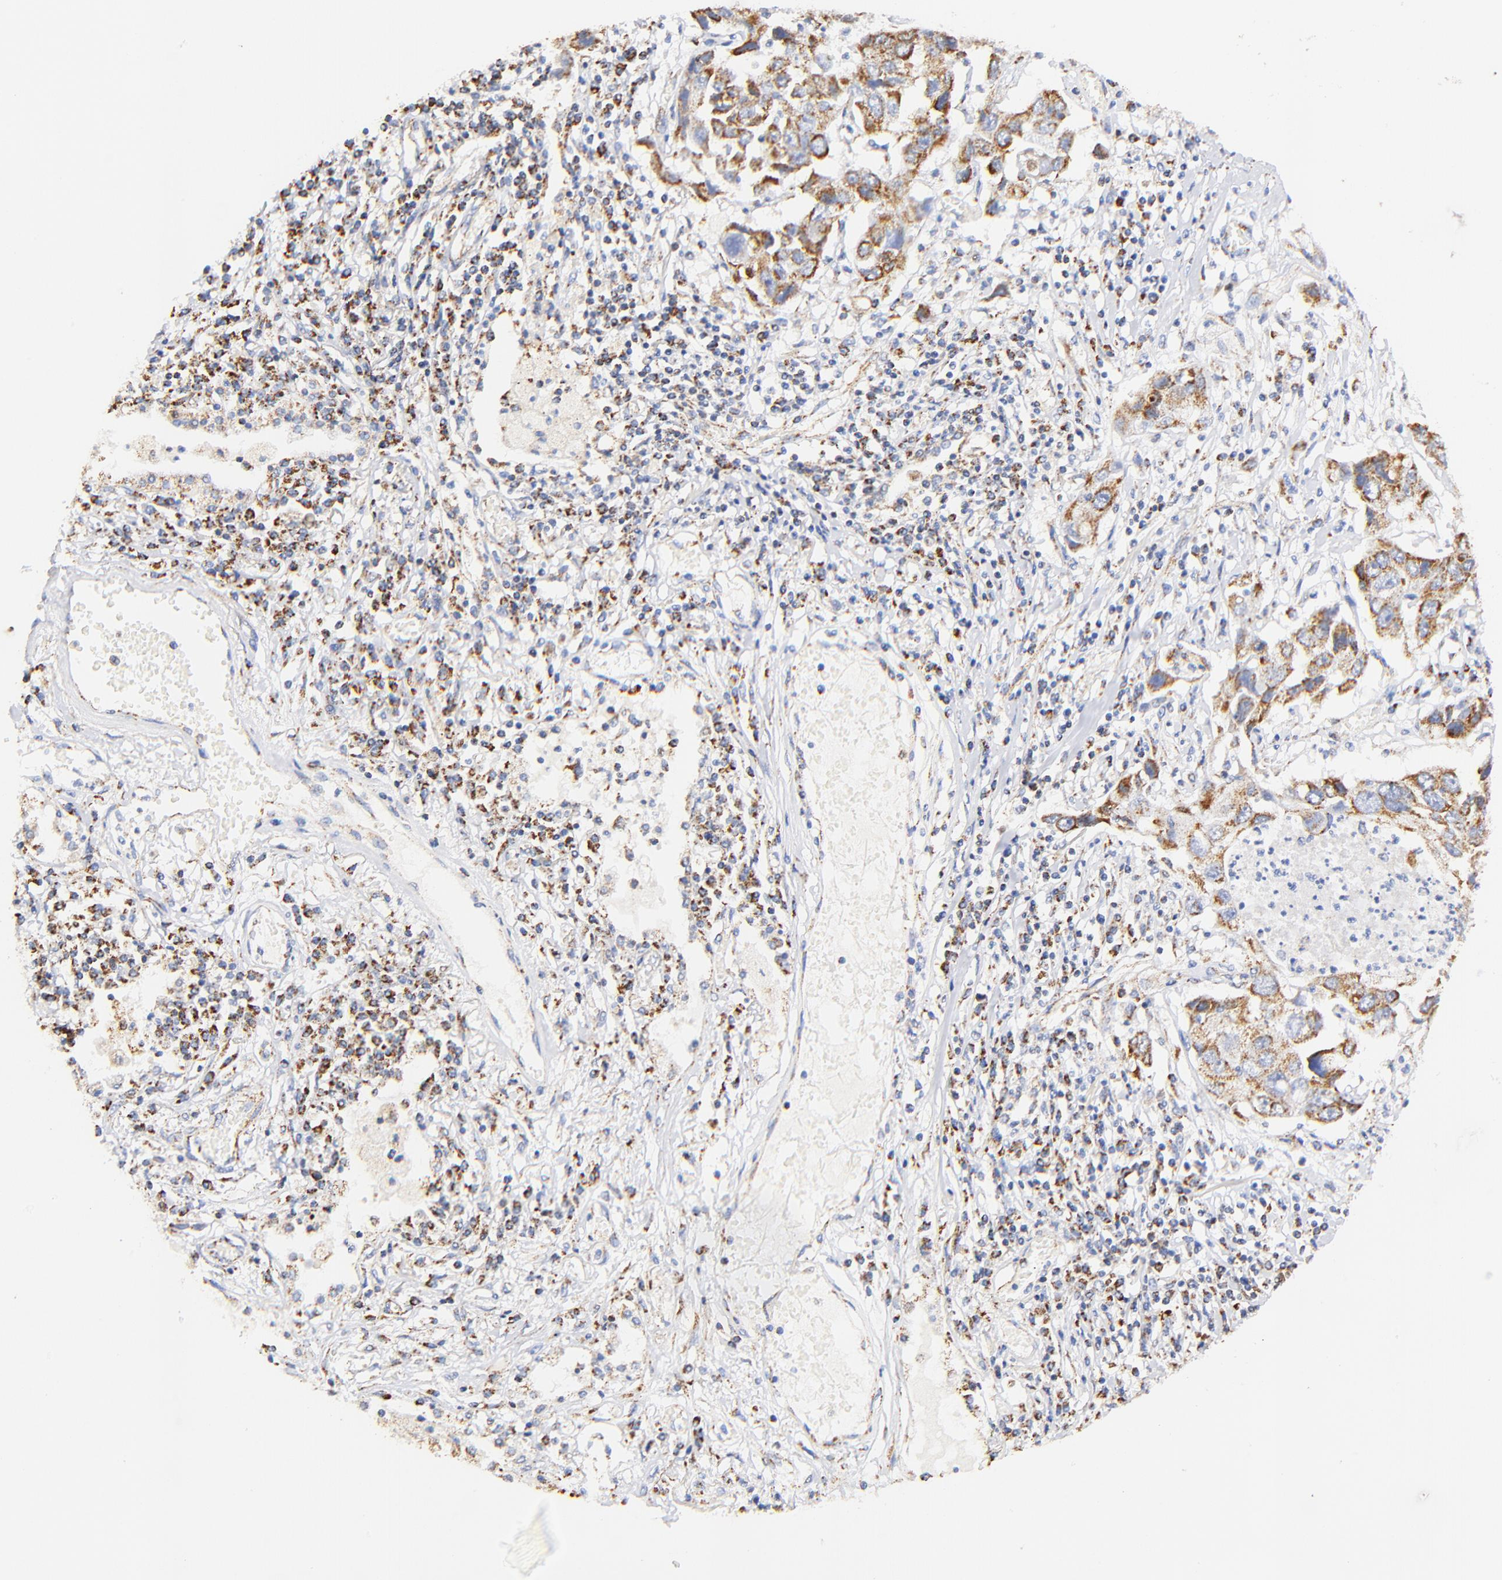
{"staining": {"intensity": "strong", "quantity": ">75%", "location": "cytoplasmic/membranous"}, "tissue": "lung cancer", "cell_type": "Tumor cells", "image_type": "cancer", "snomed": [{"axis": "morphology", "description": "Squamous cell carcinoma, NOS"}, {"axis": "topography", "description": "Lung"}], "caption": "The image demonstrates immunohistochemical staining of lung cancer (squamous cell carcinoma). There is strong cytoplasmic/membranous positivity is identified in approximately >75% of tumor cells.", "gene": "ATP5F1D", "patient": {"sex": "male", "age": 71}}